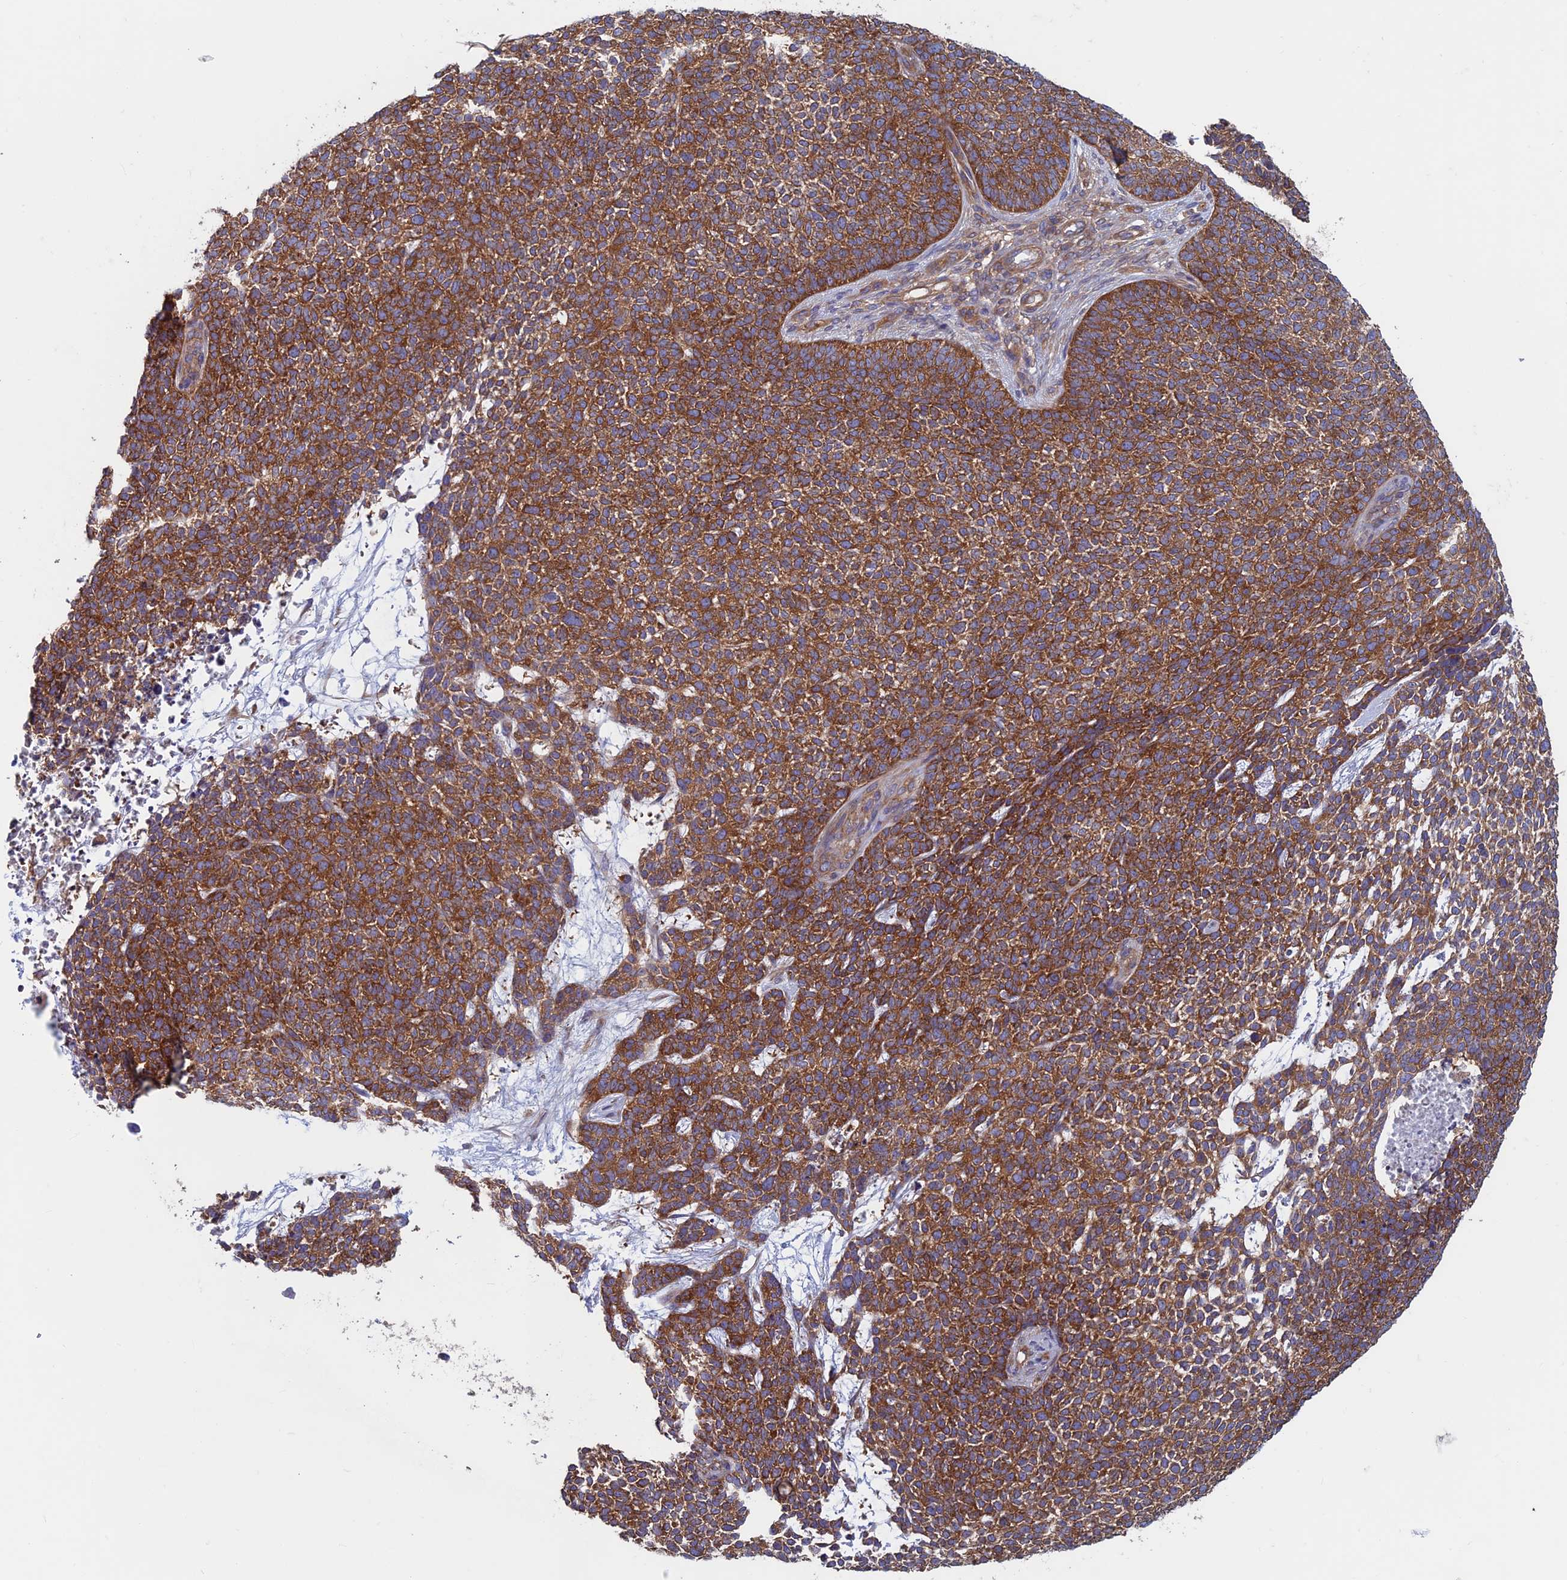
{"staining": {"intensity": "strong", "quantity": ">75%", "location": "cytoplasmic/membranous"}, "tissue": "skin cancer", "cell_type": "Tumor cells", "image_type": "cancer", "snomed": [{"axis": "morphology", "description": "Basal cell carcinoma"}, {"axis": "topography", "description": "Skin"}], "caption": "A brown stain highlights strong cytoplasmic/membranous positivity of a protein in skin cancer (basal cell carcinoma) tumor cells. (IHC, brightfield microscopy, high magnification).", "gene": "DNM1L", "patient": {"sex": "female", "age": 84}}